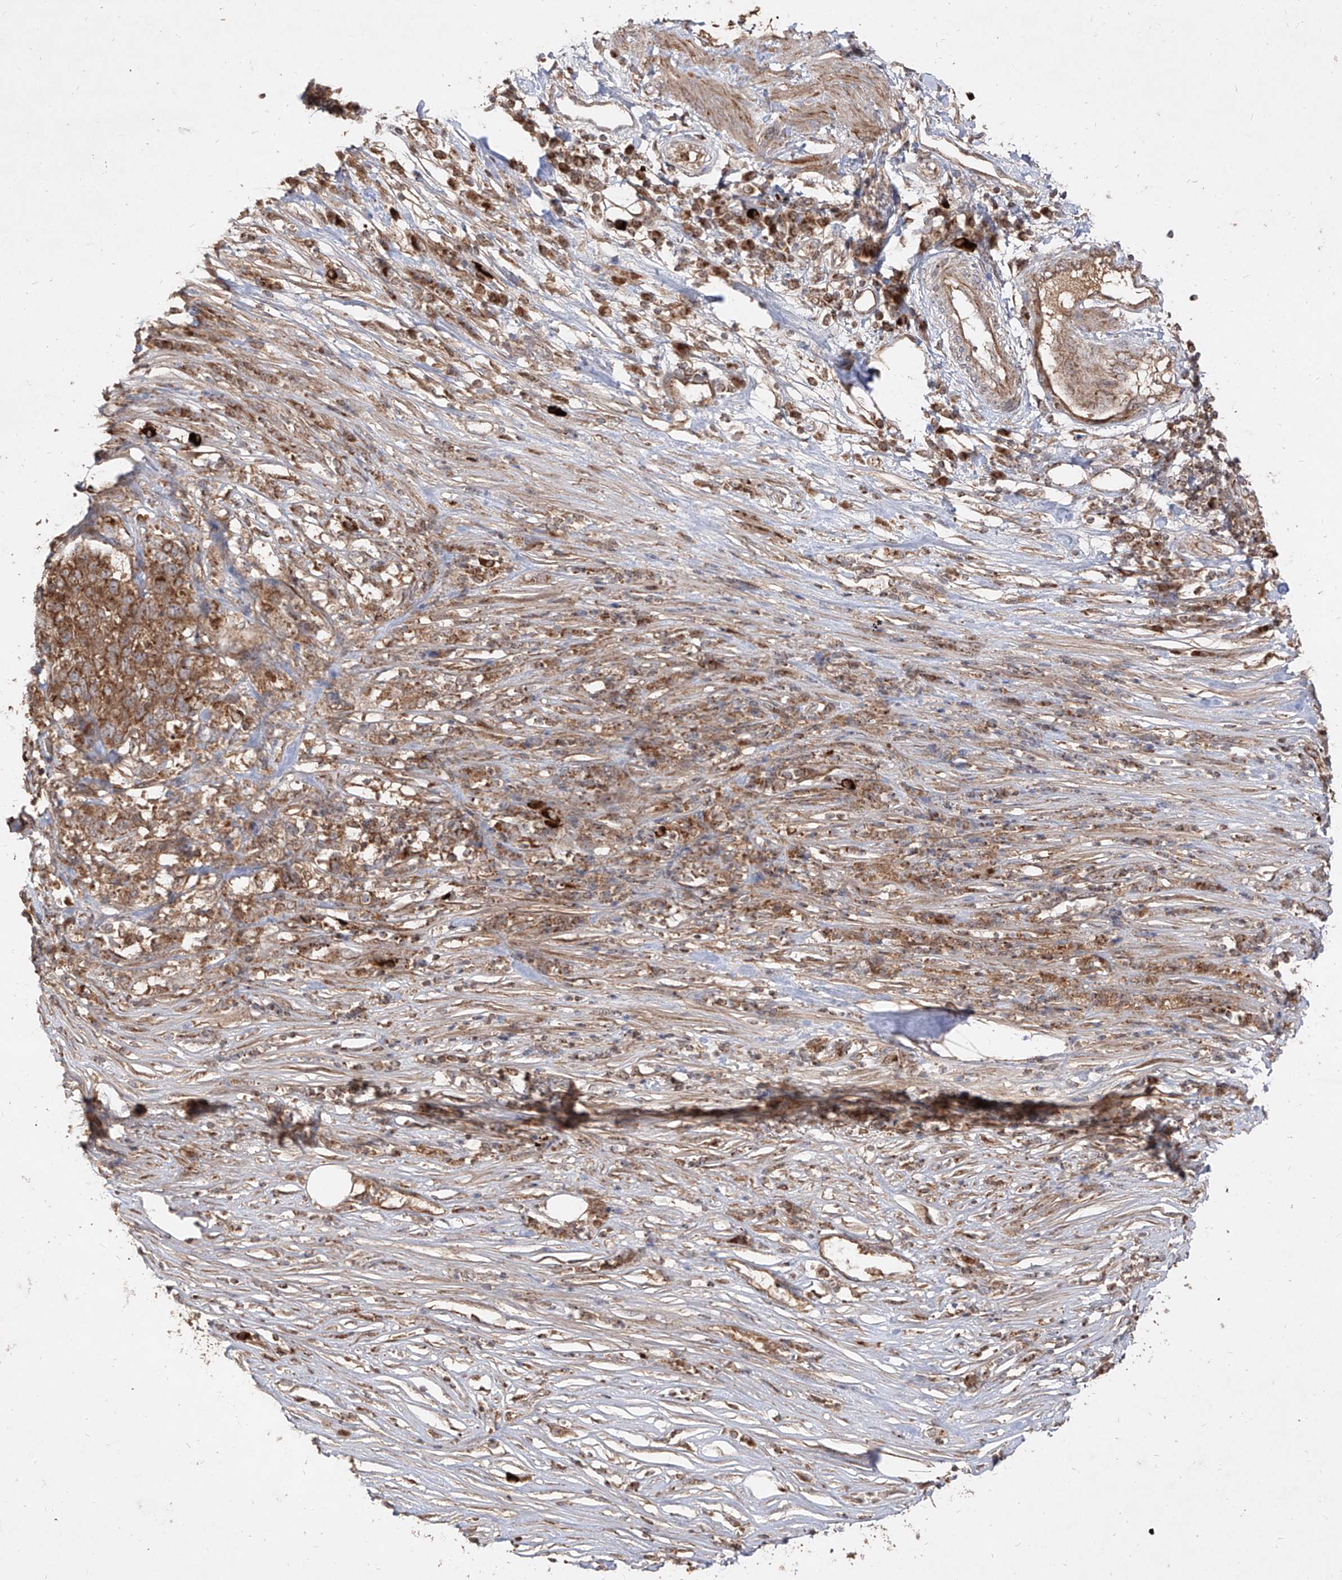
{"staining": {"intensity": "moderate", "quantity": ">75%", "location": "cytoplasmic/membranous"}, "tissue": "pancreatic cancer", "cell_type": "Tumor cells", "image_type": "cancer", "snomed": [{"axis": "morphology", "description": "Adenocarcinoma, NOS"}, {"axis": "topography", "description": "Pancreas"}], "caption": "Tumor cells exhibit medium levels of moderate cytoplasmic/membranous expression in about >75% of cells in adenocarcinoma (pancreatic). The staining is performed using DAB (3,3'-diaminobenzidine) brown chromogen to label protein expression. The nuclei are counter-stained blue using hematoxylin.", "gene": "AIM2", "patient": {"sex": "female", "age": 61}}